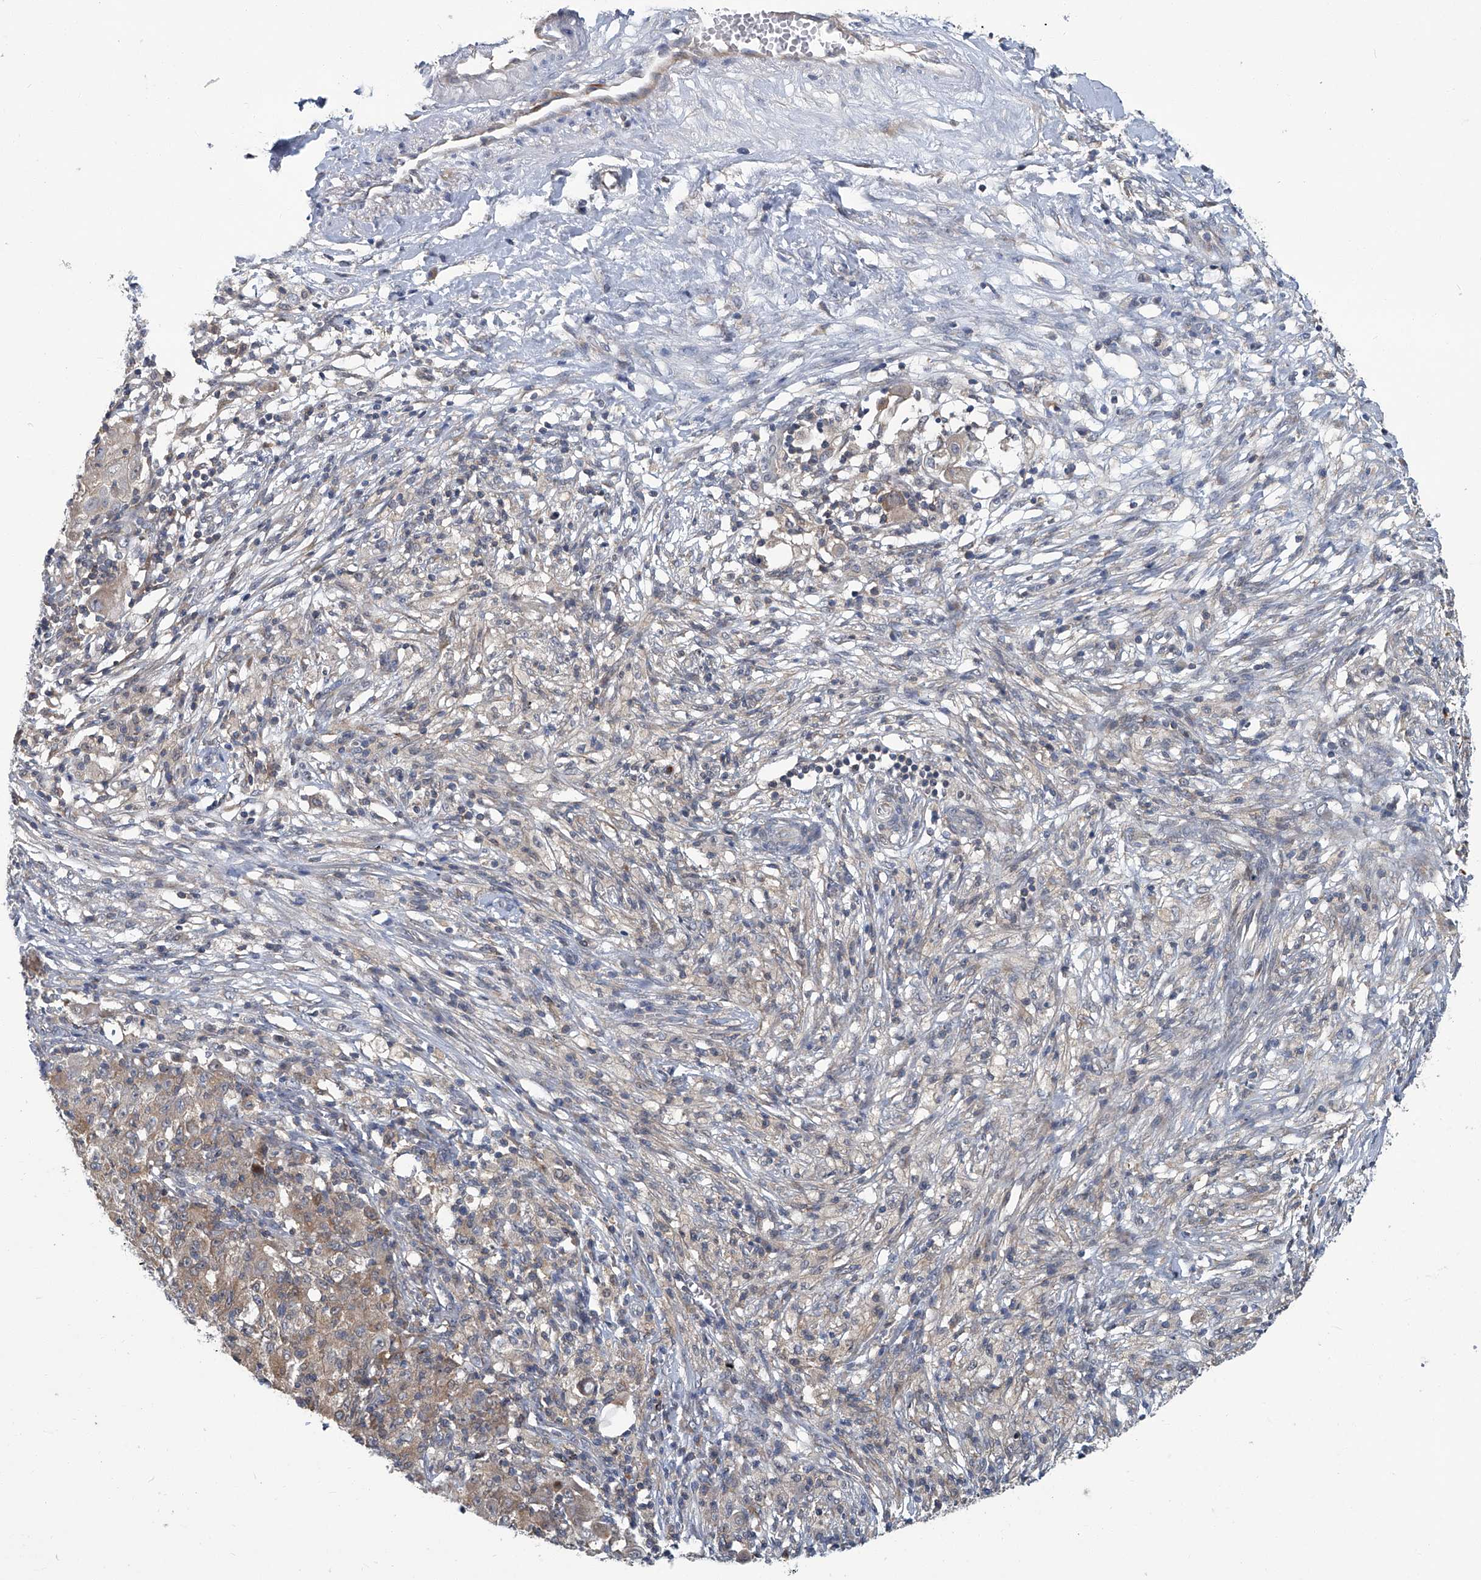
{"staining": {"intensity": "weak", "quantity": "<25%", "location": "cytoplasmic/membranous"}, "tissue": "ovarian cancer", "cell_type": "Tumor cells", "image_type": "cancer", "snomed": [{"axis": "morphology", "description": "Carcinoma, endometroid"}, {"axis": "topography", "description": "Ovary"}], "caption": "The histopathology image exhibits no staining of tumor cells in ovarian cancer.", "gene": "AKNAD1", "patient": {"sex": "female", "age": 42}}